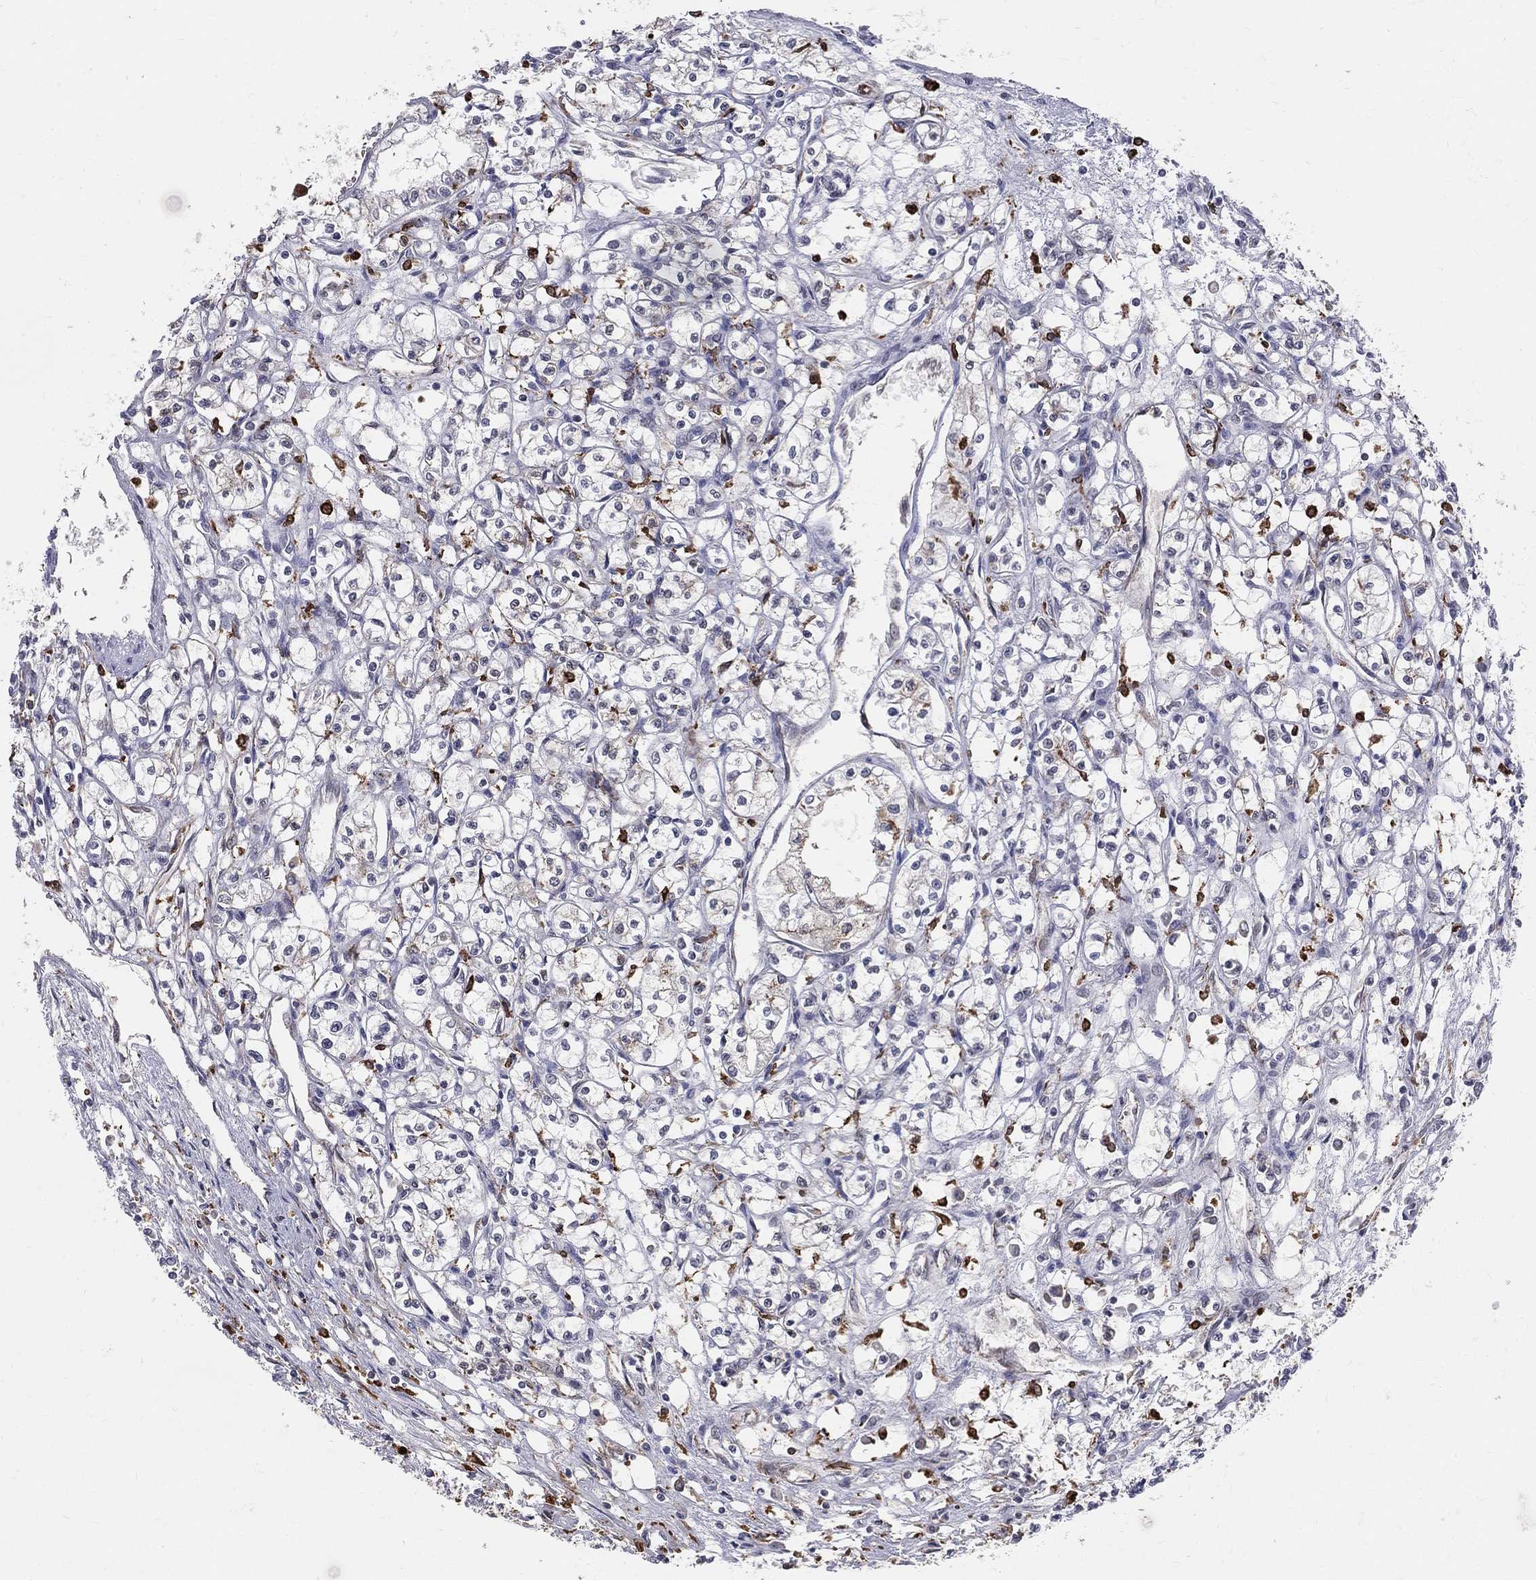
{"staining": {"intensity": "moderate", "quantity": "<25%", "location": "cytoplasmic/membranous"}, "tissue": "renal cancer", "cell_type": "Tumor cells", "image_type": "cancer", "snomed": [{"axis": "morphology", "description": "Adenocarcinoma, NOS"}, {"axis": "topography", "description": "Kidney"}], "caption": "A histopathology image showing moderate cytoplasmic/membranous expression in about <25% of tumor cells in renal cancer, as visualized by brown immunohistochemical staining.", "gene": "CD74", "patient": {"sex": "male", "age": 56}}